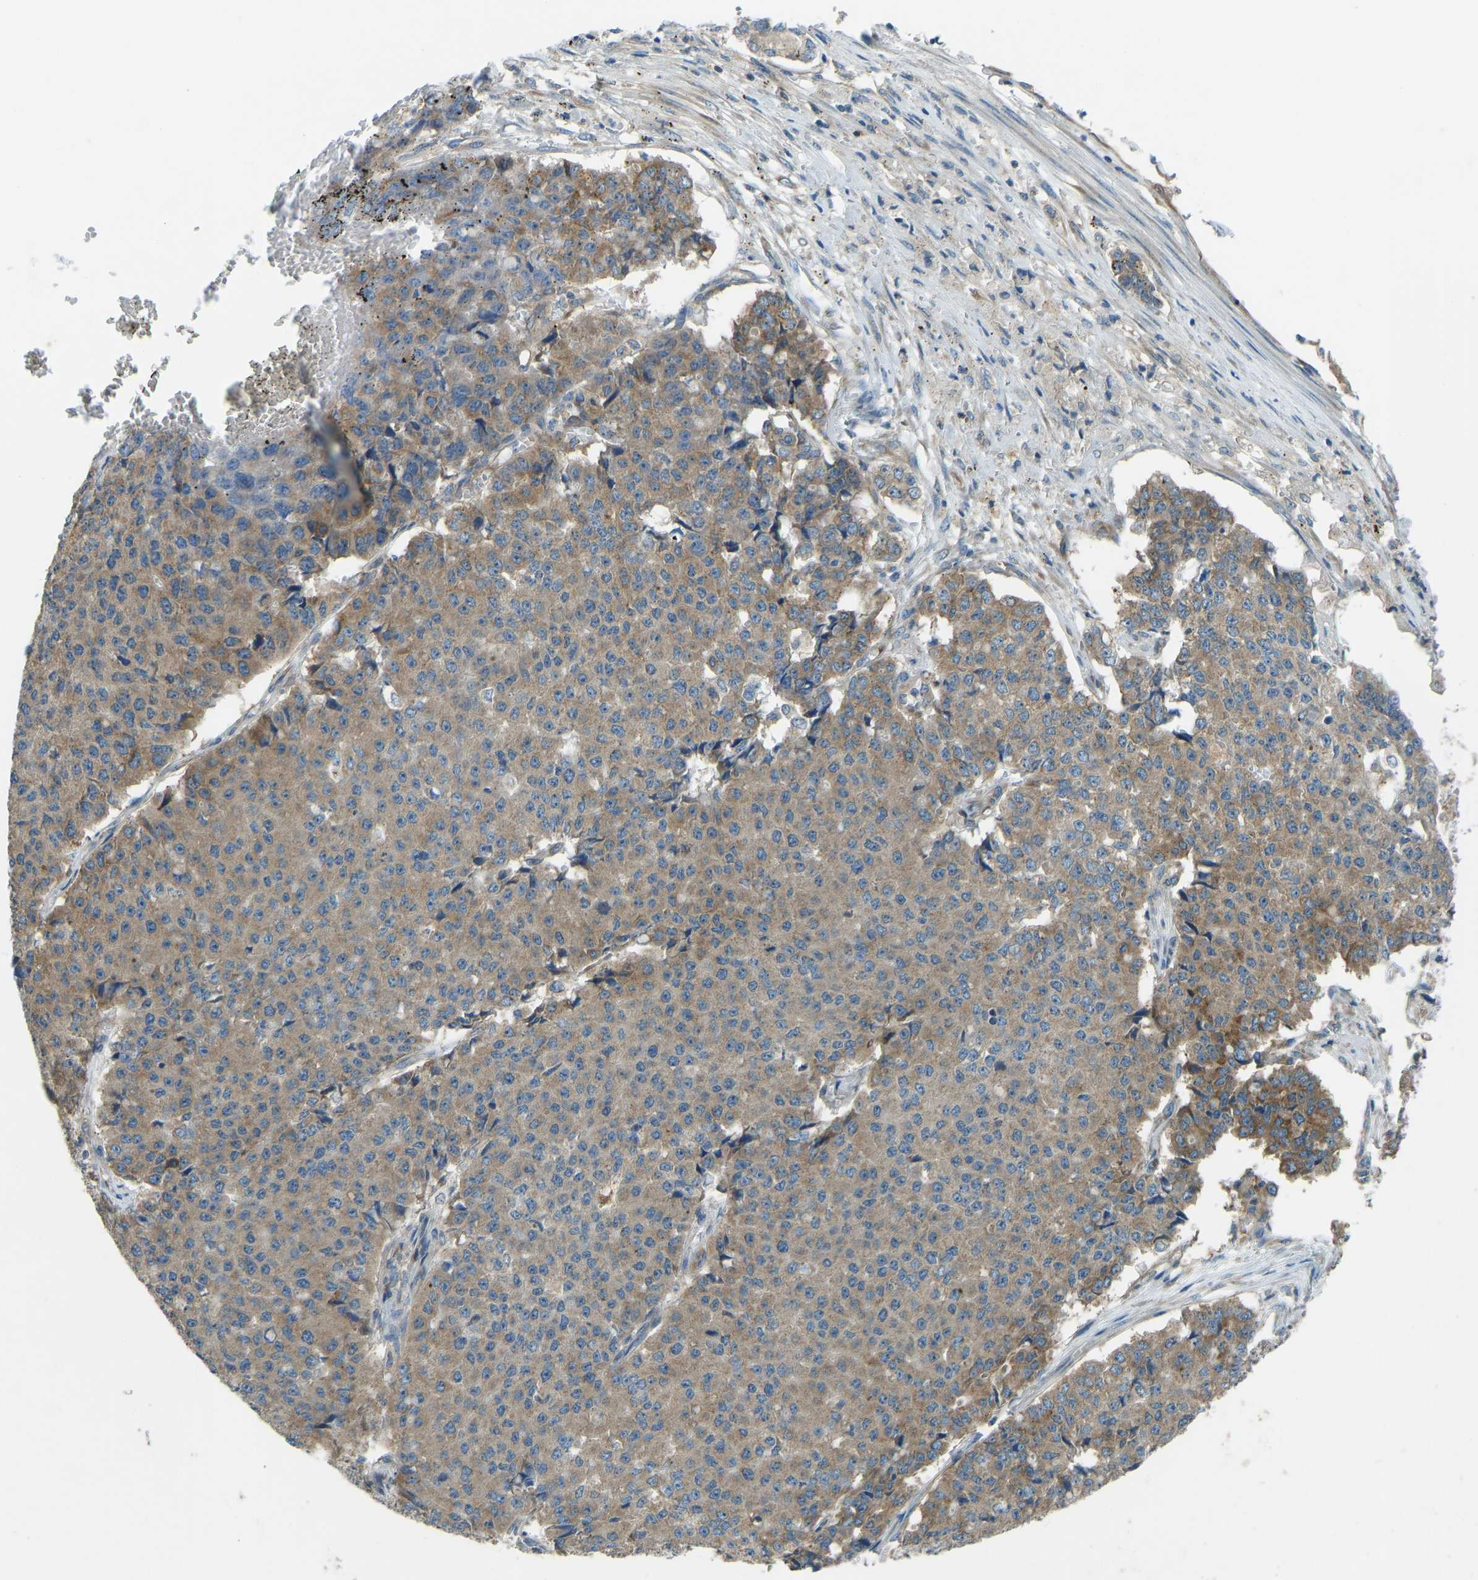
{"staining": {"intensity": "moderate", "quantity": ">75%", "location": "cytoplasmic/membranous"}, "tissue": "pancreatic cancer", "cell_type": "Tumor cells", "image_type": "cancer", "snomed": [{"axis": "morphology", "description": "Adenocarcinoma, NOS"}, {"axis": "topography", "description": "Pancreas"}], "caption": "Pancreatic cancer stained for a protein (brown) demonstrates moderate cytoplasmic/membranous positive expression in about >75% of tumor cells.", "gene": "STAU2", "patient": {"sex": "male", "age": 50}}